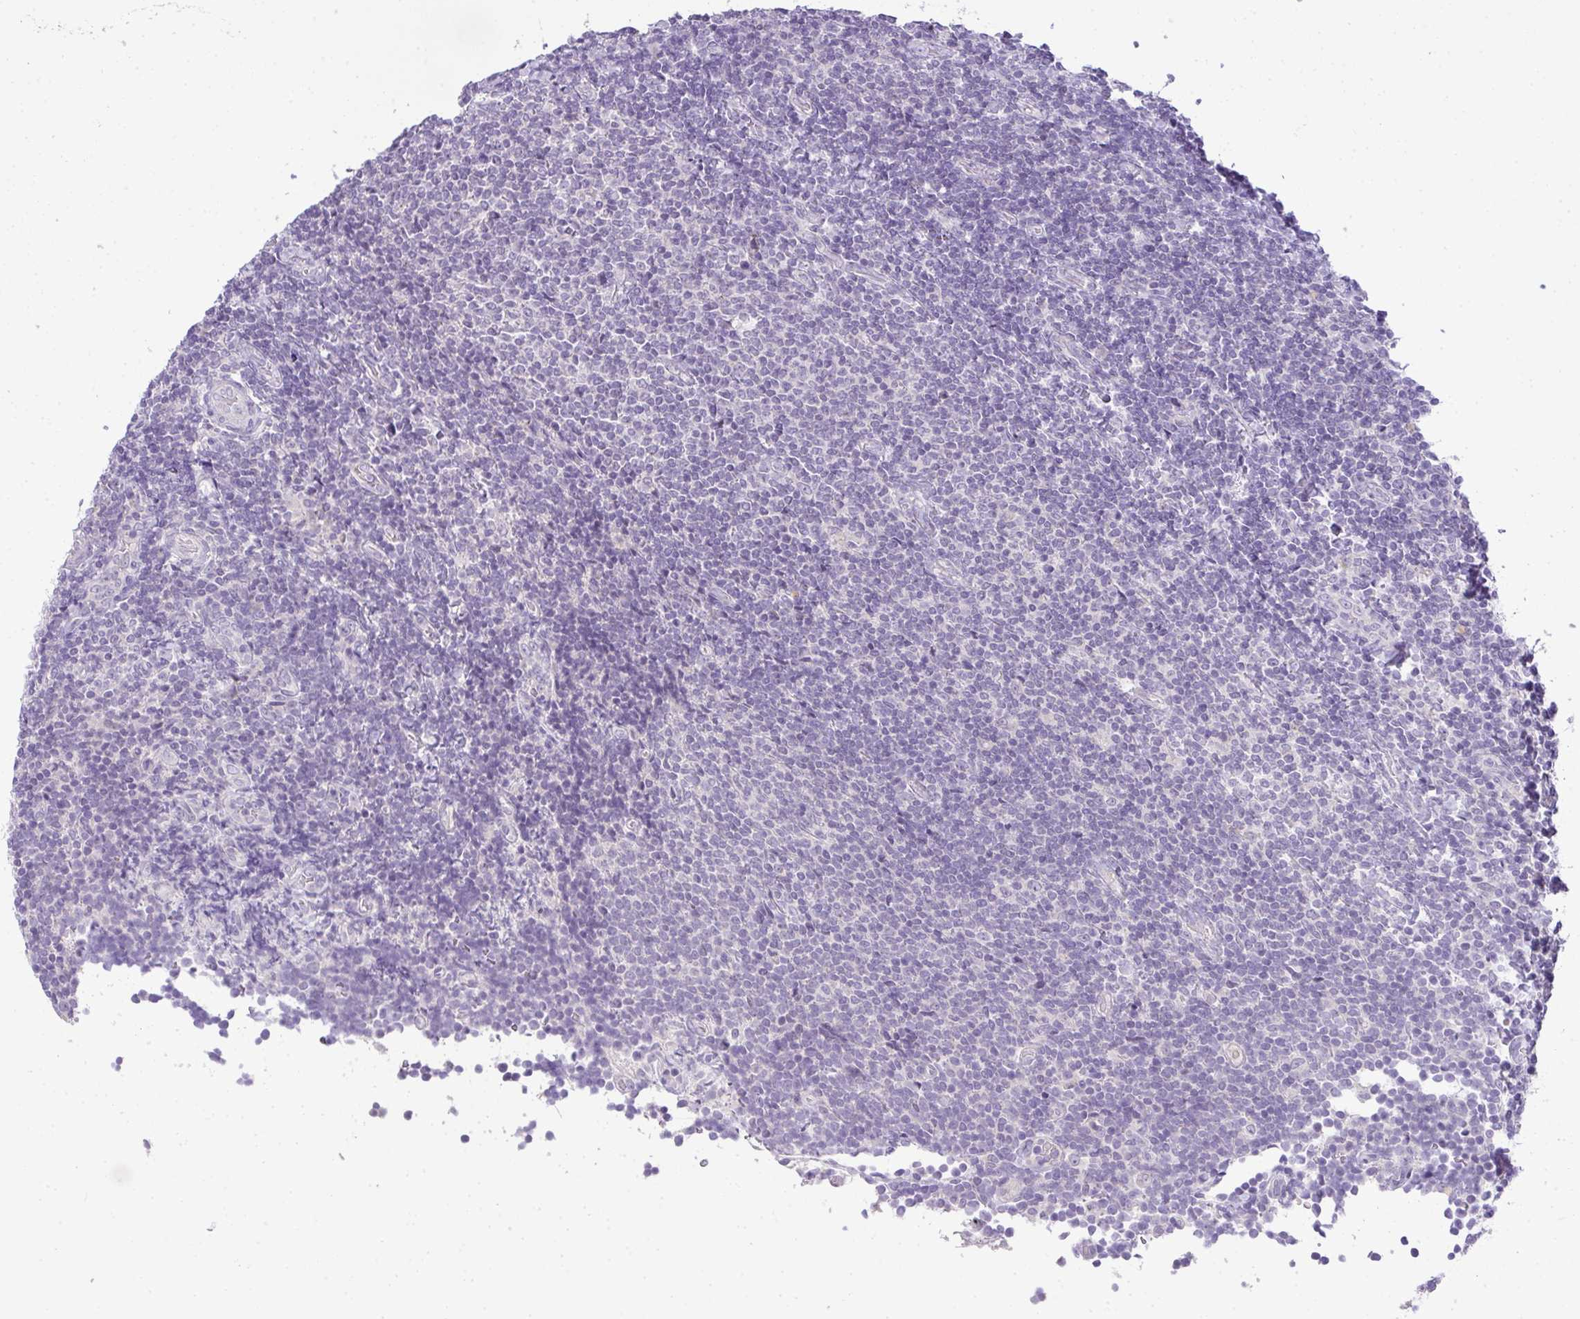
{"staining": {"intensity": "negative", "quantity": "none", "location": "none"}, "tissue": "lymphoma", "cell_type": "Tumor cells", "image_type": "cancer", "snomed": [{"axis": "morphology", "description": "Malignant lymphoma, non-Hodgkin's type, Low grade"}, {"axis": "topography", "description": "Lymph node"}], "caption": "Human lymphoma stained for a protein using immunohistochemistry reveals no staining in tumor cells.", "gene": "CMPK1", "patient": {"sex": "male", "age": 52}}